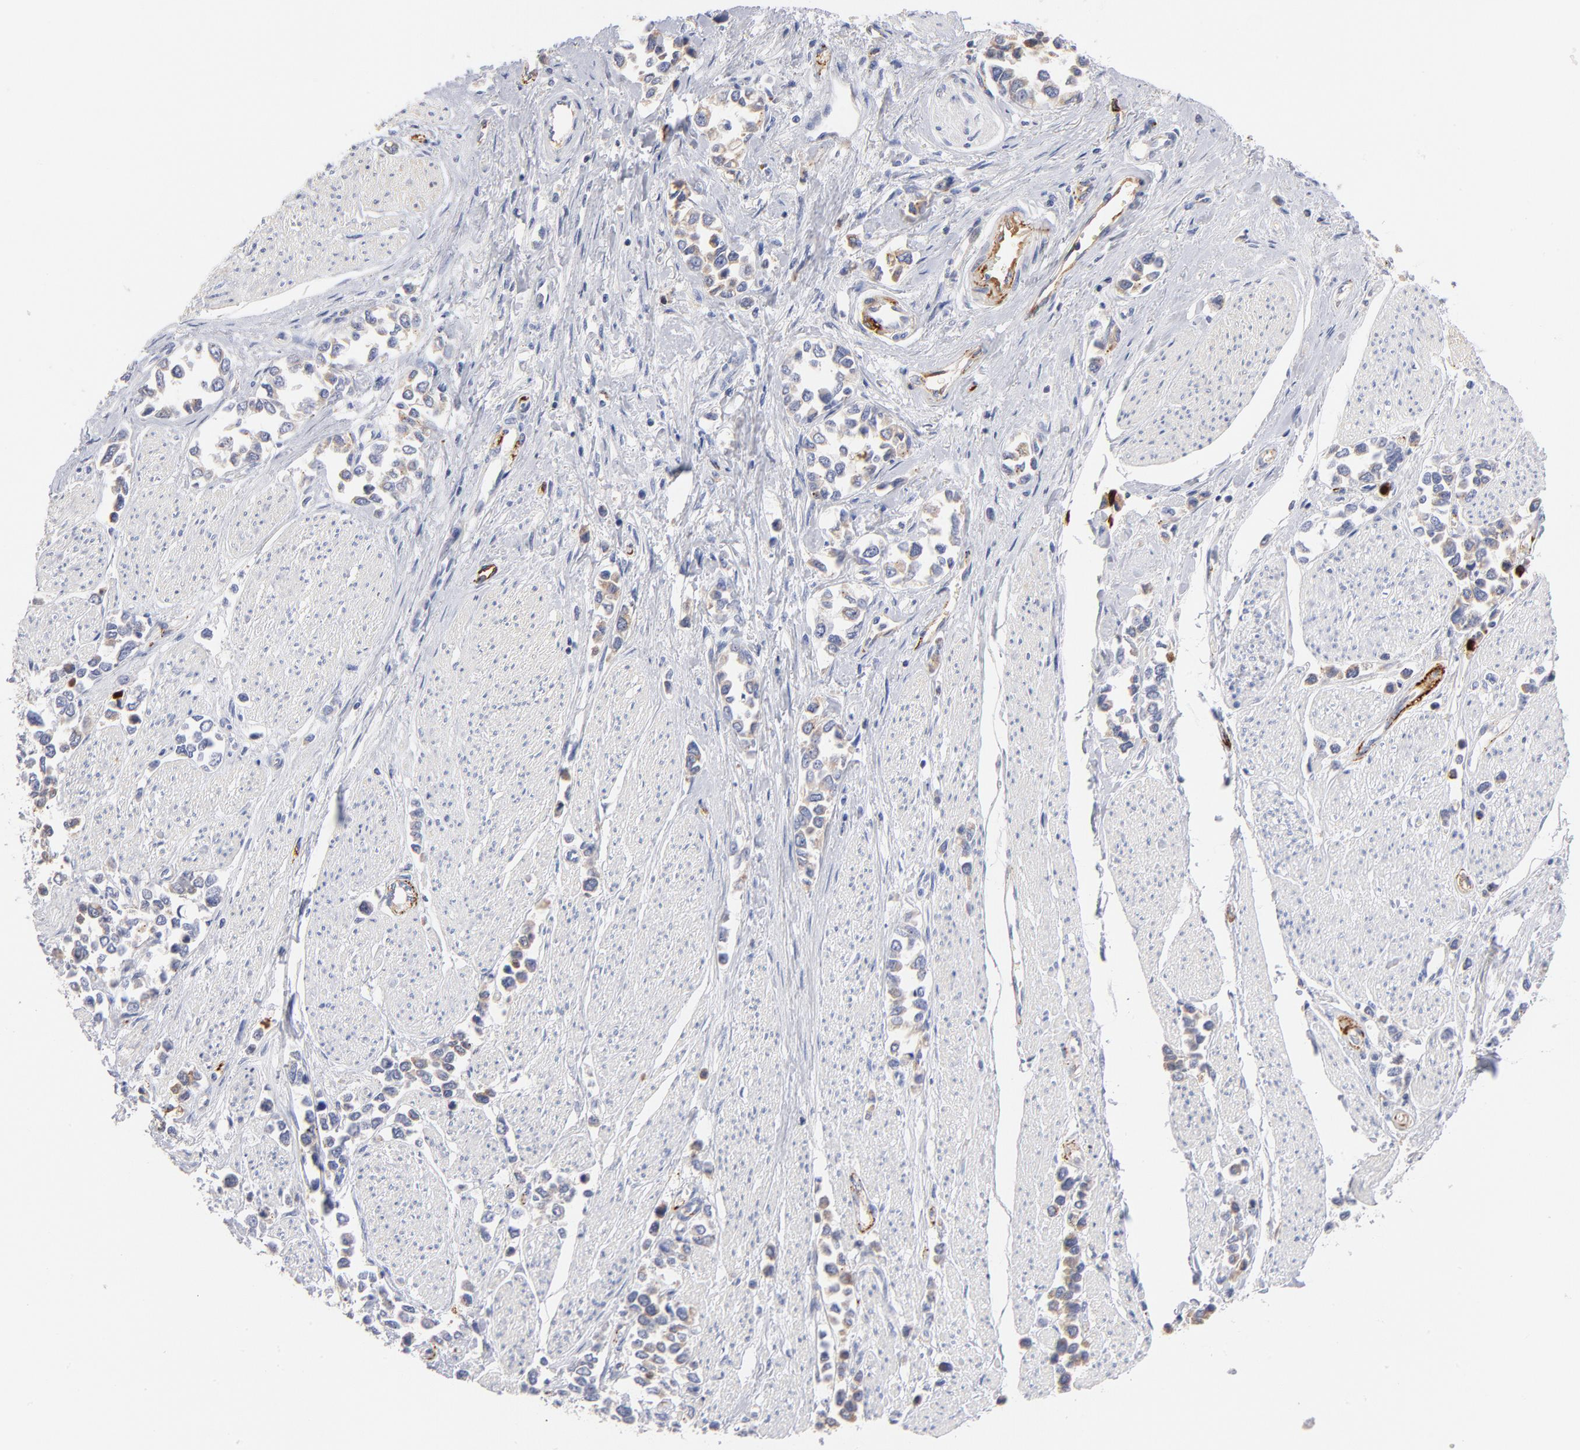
{"staining": {"intensity": "negative", "quantity": "none", "location": "none"}, "tissue": "stomach cancer", "cell_type": "Tumor cells", "image_type": "cancer", "snomed": [{"axis": "morphology", "description": "Adenocarcinoma, NOS"}, {"axis": "topography", "description": "Stomach, upper"}], "caption": "Tumor cells show no significant expression in stomach cancer (adenocarcinoma).", "gene": "PLAT", "patient": {"sex": "male", "age": 76}}